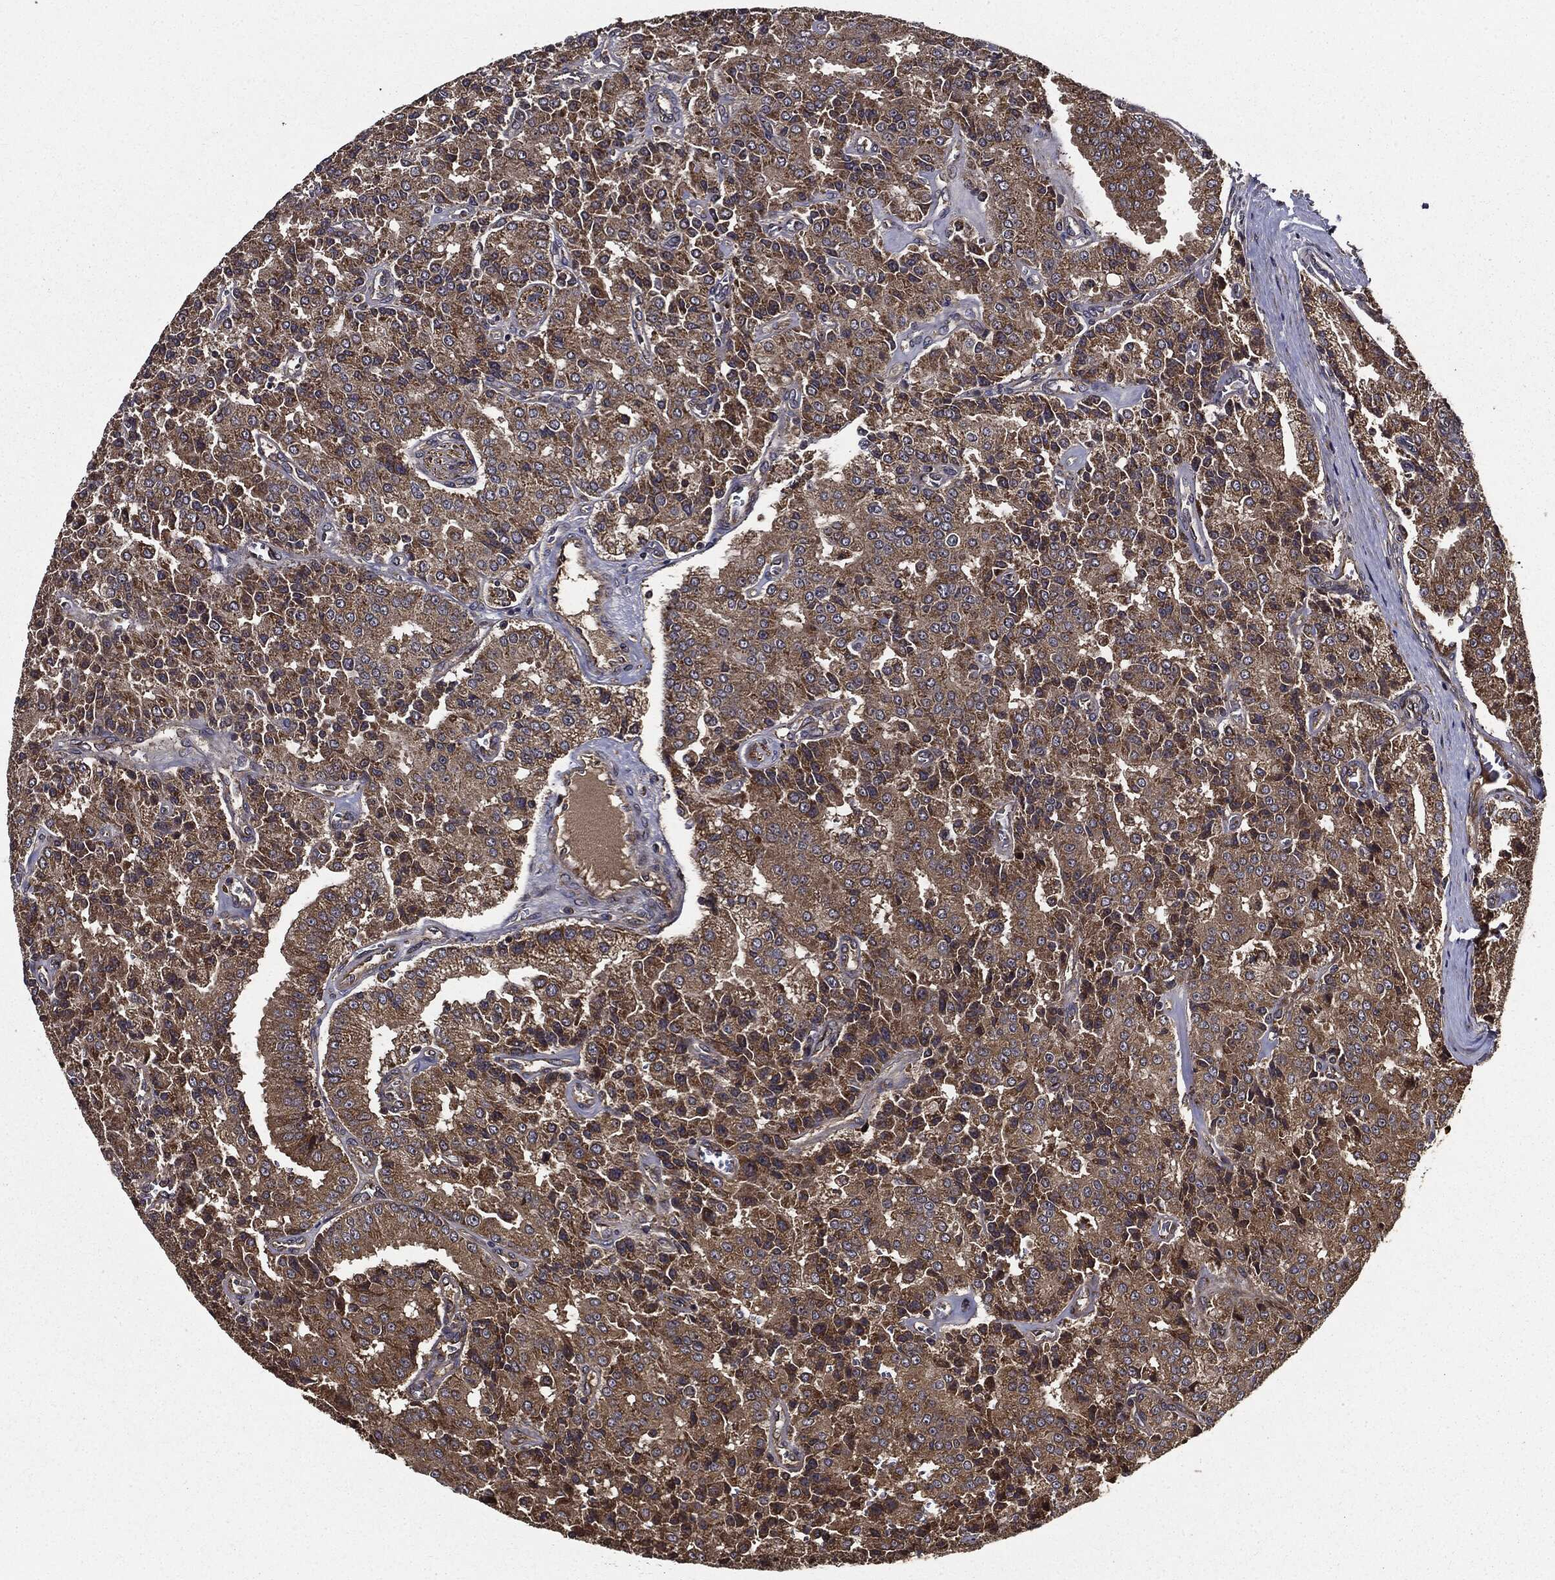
{"staining": {"intensity": "moderate", "quantity": ">75%", "location": "cytoplasmic/membranous"}, "tissue": "prostate cancer", "cell_type": "Tumor cells", "image_type": "cancer", "snomed": [{"axis": "morphology", "description": "Adenocarcinoma, NOS"}, {"axis": "topography", "description": "Prostate and seminal vesicle, NOS"}, {"axis": "topography", "description": "Prostate"}], "caption": "Prostate adenocarcinoma stained with DAB (3,3'-diaminobenzidine) immunohistochemistry (IHC) demonstrates medium levels of moderate cytoplasmic/membranous expression in approximately >75% of tumor cells.", "gene": "HTT", "patient": {"sex": "male", "age": 67}}